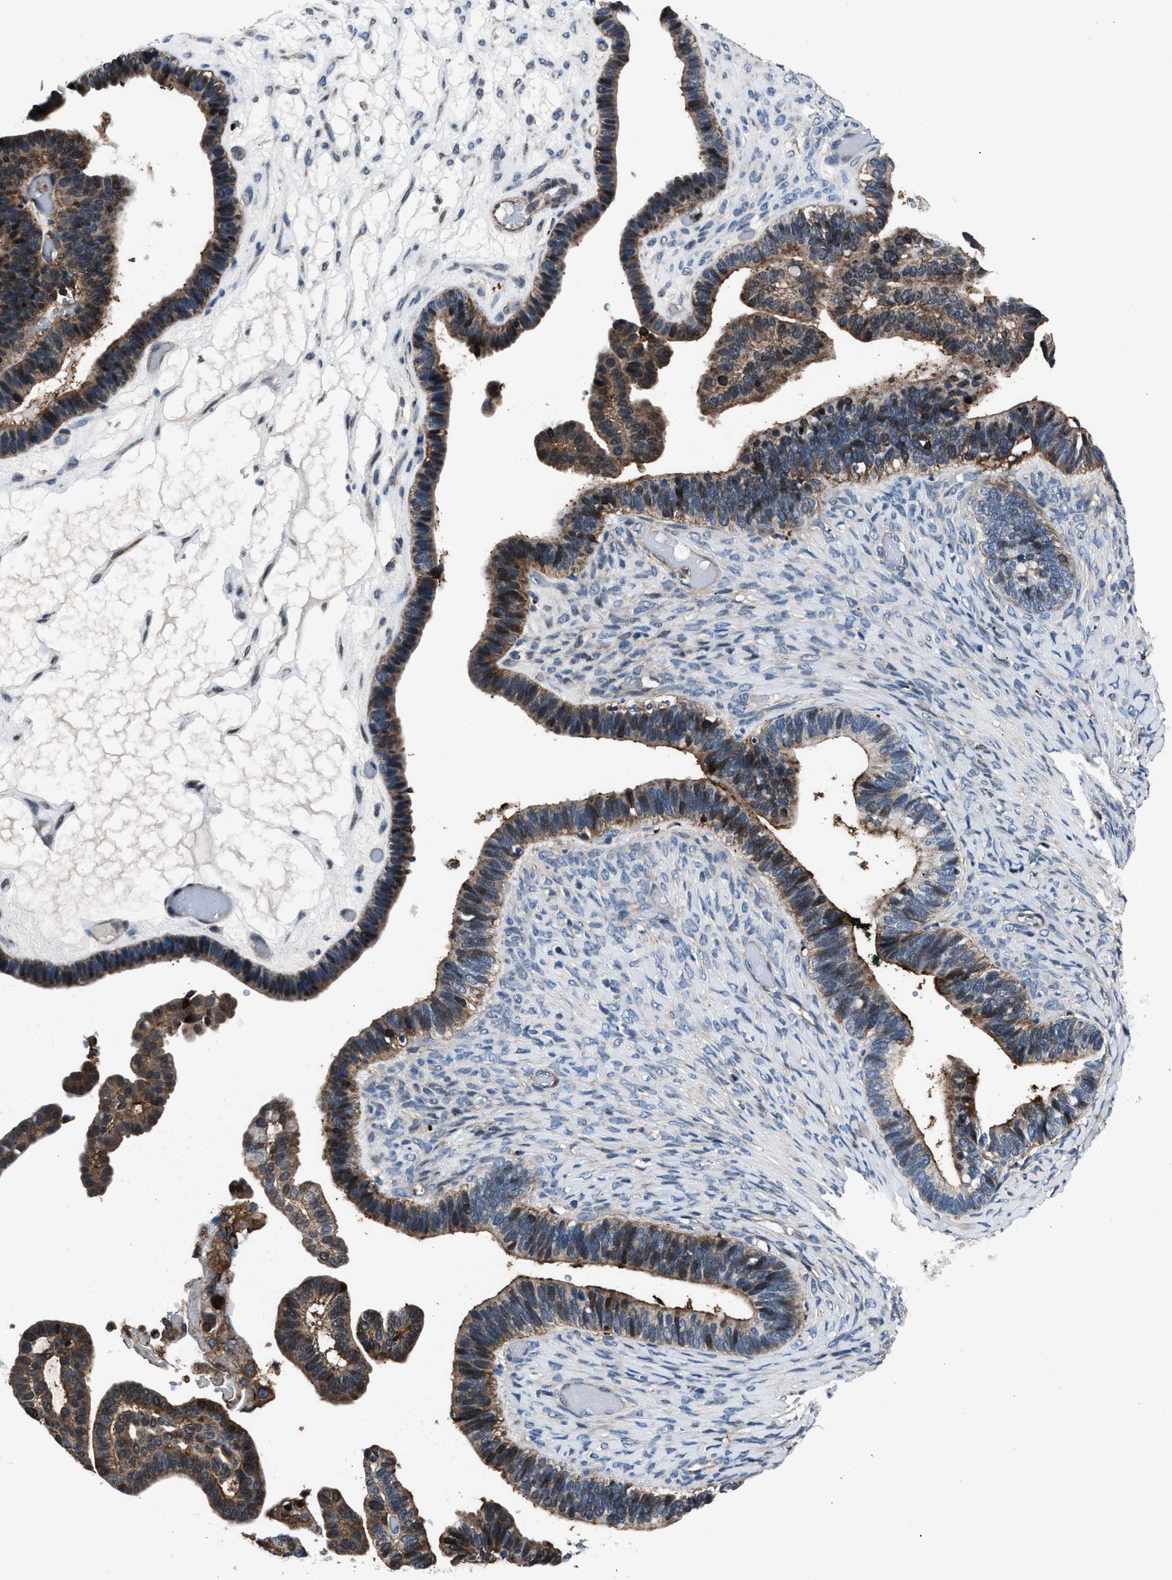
{"staining": {"intensity": "moderate", "quantity": ">75%", "location": "cytoplasmic/membranous"}, "tissue": "ovarian cancer", "cell_type": "Tumor cells", "image_type": "cancer", "snomed": [{"axis": "morphology", "description": "Cystadenocarcinoma, serous, NOS"}, {"axis": "topography", "description": "Ovary"}], "caption": "About >75% of tumor cells in ovarian cancer display moderate cytoplasmic/membranous protein staining as visualized by brown immunohistochemical staining.", "gene": "MFSD11", "patient": {"sex": "female", "age": 56}}